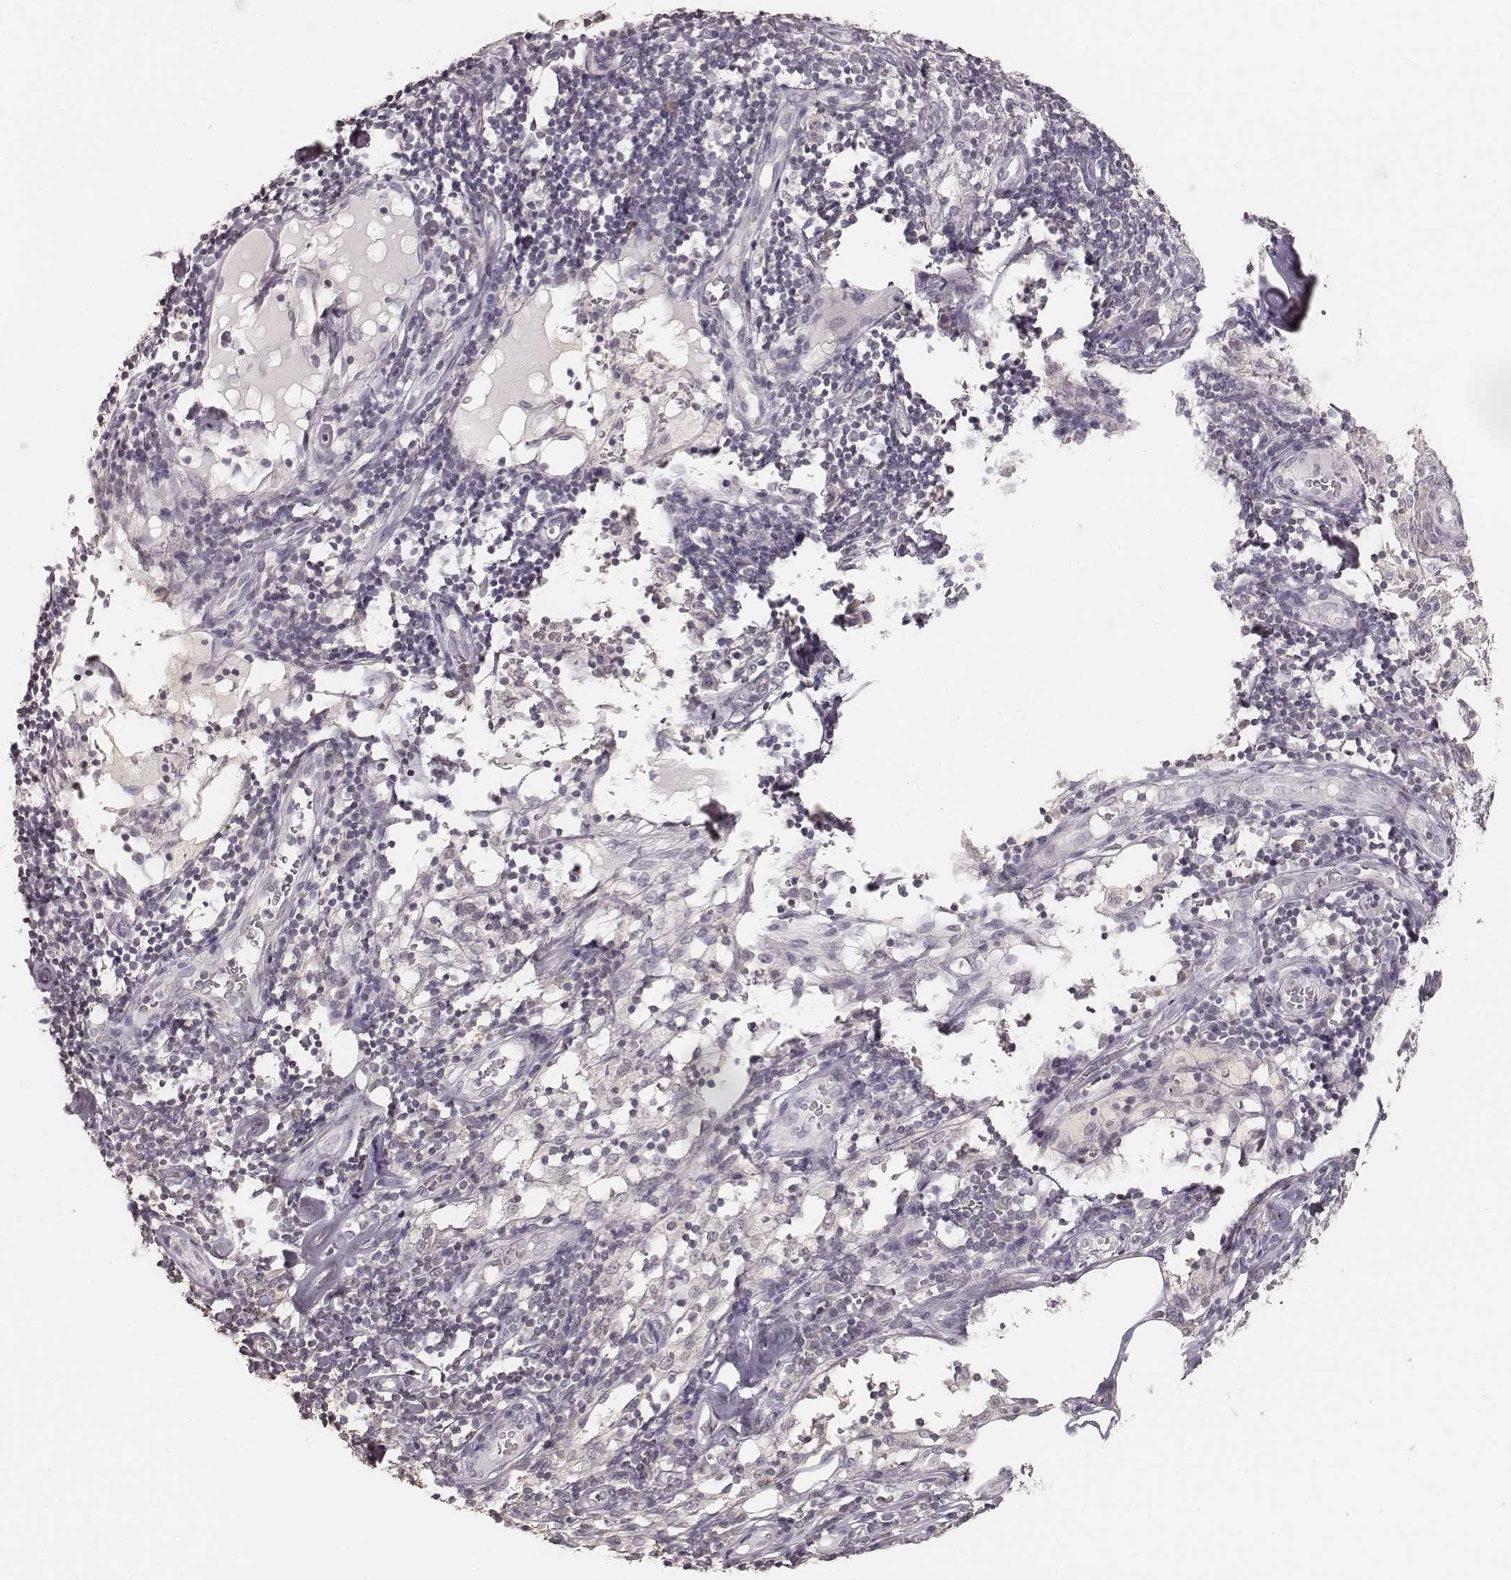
{"staining": {"intensity": "negative", "quantity": "none", "location": "none"}, "tissue": "melanoma", "cell_type": "Tumor cells", "image_type": "cancer", "snomed": [{"axis": "morphology", "description": "Malignant melanoma, Metastatic site"}, {"axis": "topography", "description": "Lymph node"}], "caption": "Micrograph shows no protein staining in tumor cells of melanoma tissue. (IHC, brightfield microscopy, high magnification).", "gene": "LY6K", "patient": {"sex": "female", "age": 64}}